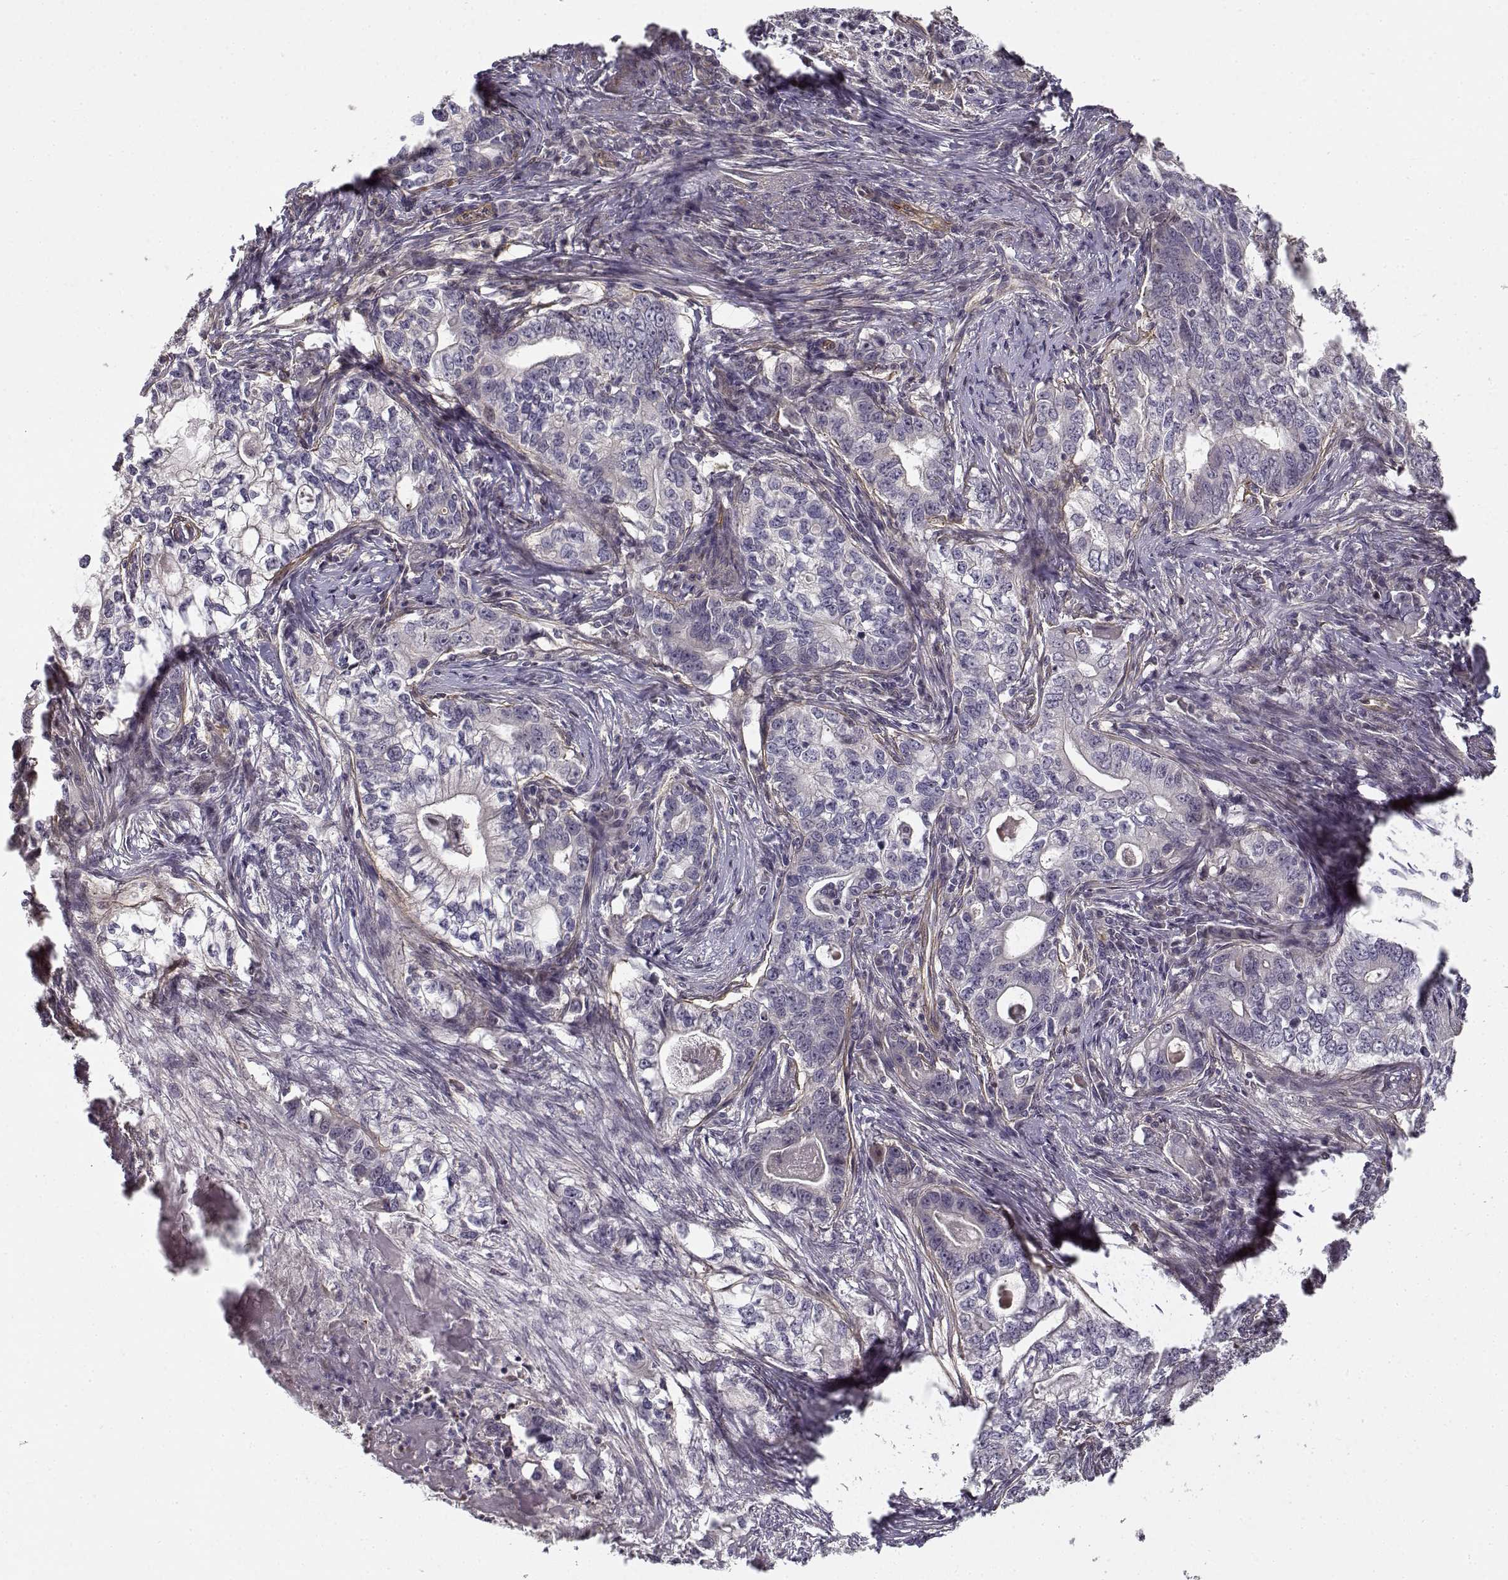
{"staining": {"intensity": "negative", "quantity": "none", "location": "none"}, "tissue": "stomach cancer", "cell_type": "Tumor cells", "image_type": "cancer", "snomed": [{"axis": "morphology", "description": "Adenocarcinoma, NOS"}, {"axis": "topography", "description": "Stomach, lower"}], "caption": "Immunohistochemistry photomicrograph of neoplastic tissue: human adenocarcinoma (stomach) stained with DAB (3,3'-diaminobenzidine) demonstrates no significant protein positivity in tumor cells. (DAB immunohistochemistry visualized using brightfield microscopy, high magnification).", "gene": "RGS9BP", "patient": {"sex": "female", "age": 72}}